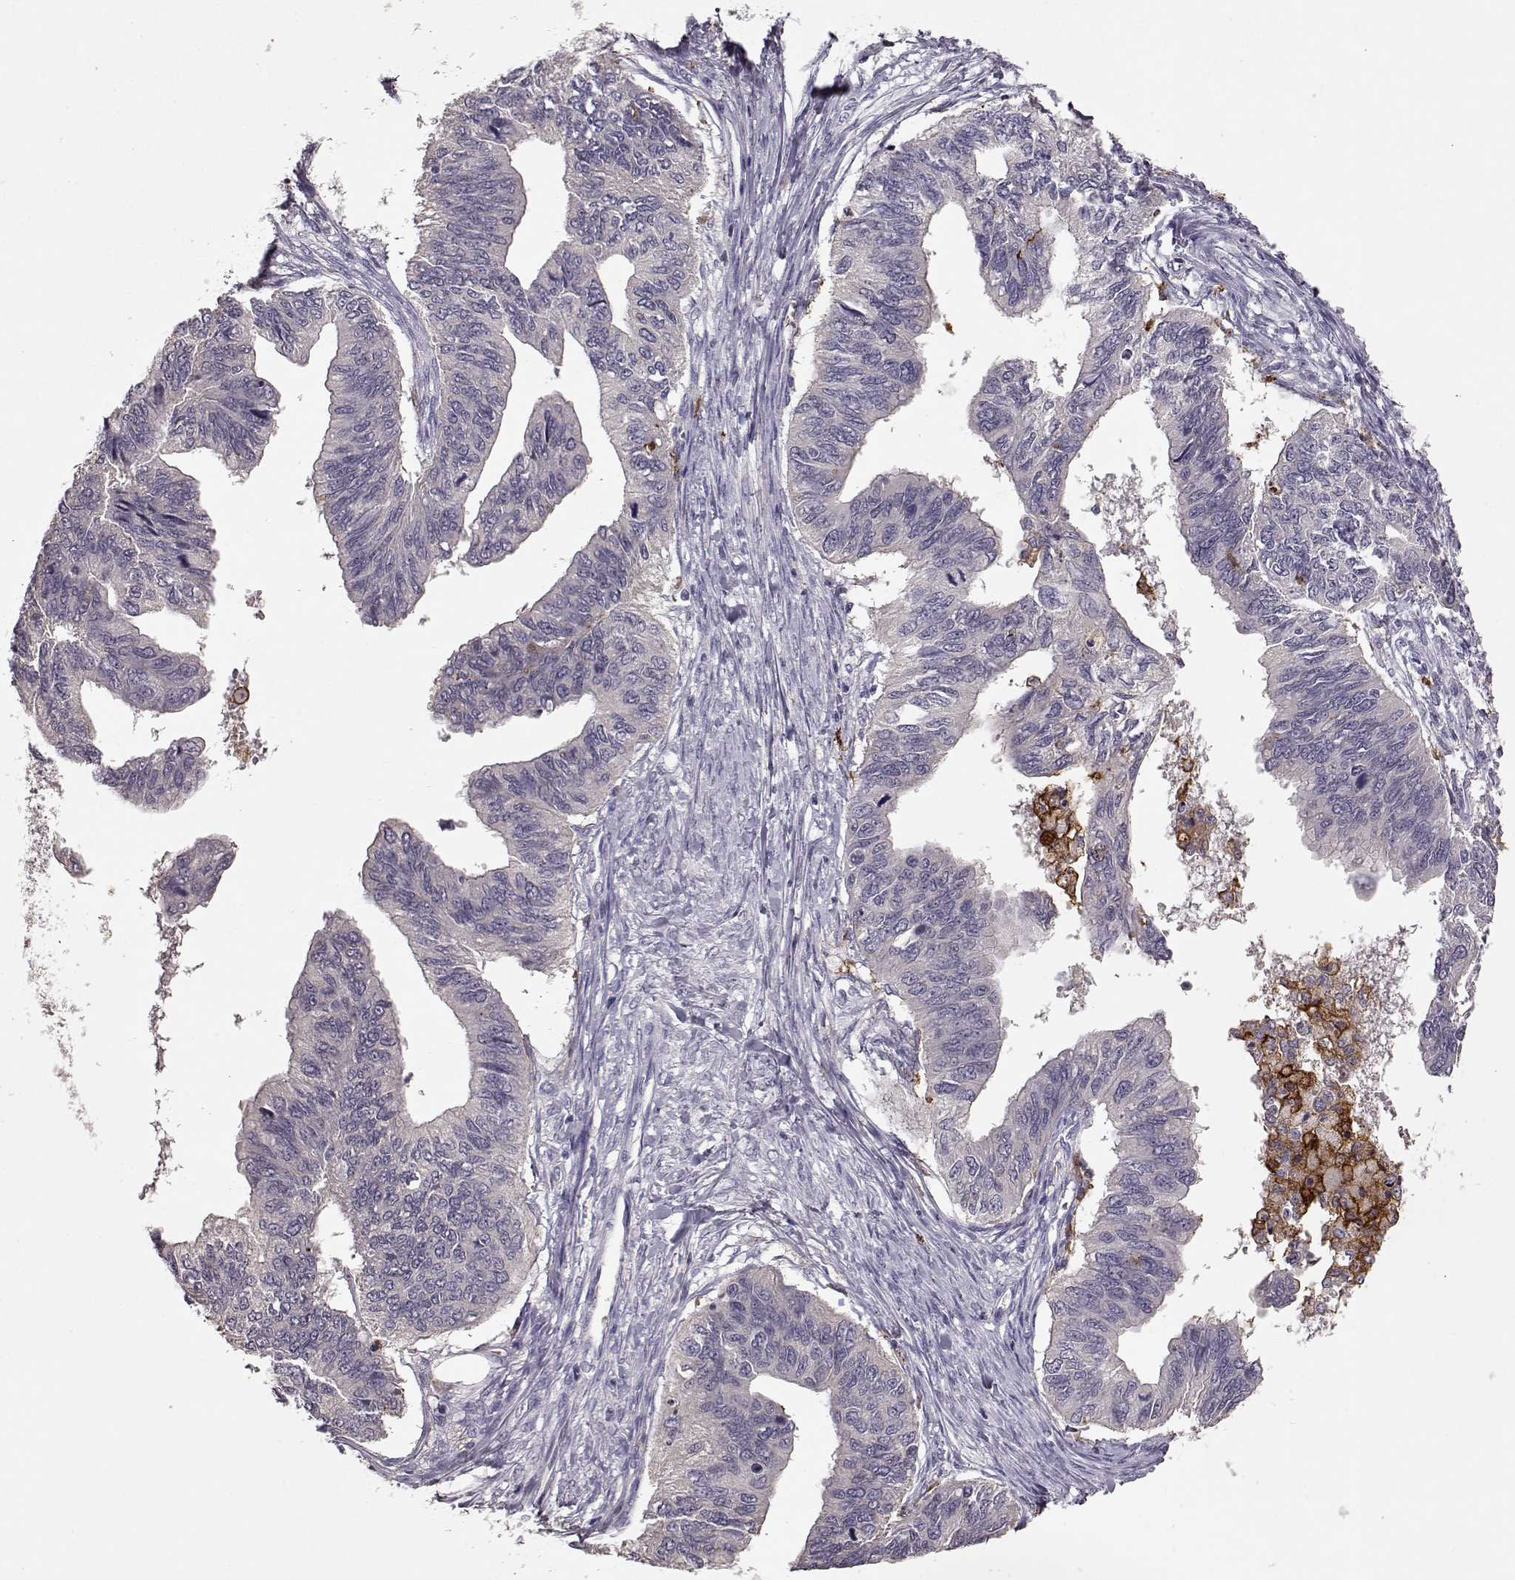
{"staining": {"intensity": "negative", "quantity": "none", "location": "none"}, "tissue": "ovarian cancer", "cell_type": "Tumor cells", "image_type": "cancer", "snomed": [{"axis": "morphology", "description": "Cystadenocarcinoma, mucinous, NOS"}, {"axis": "topography", "description": "Ovary"}], "caption": "This image is of ovarian mucinous cystadenocarcinoma stained with immunohistochemistry (IHC) to label a protein in brown with the nuclei are counter-stained blue. There is no staining in tumor cells.", "gene": "CCNF", "patient": {"sex": "female", "age": 76}}